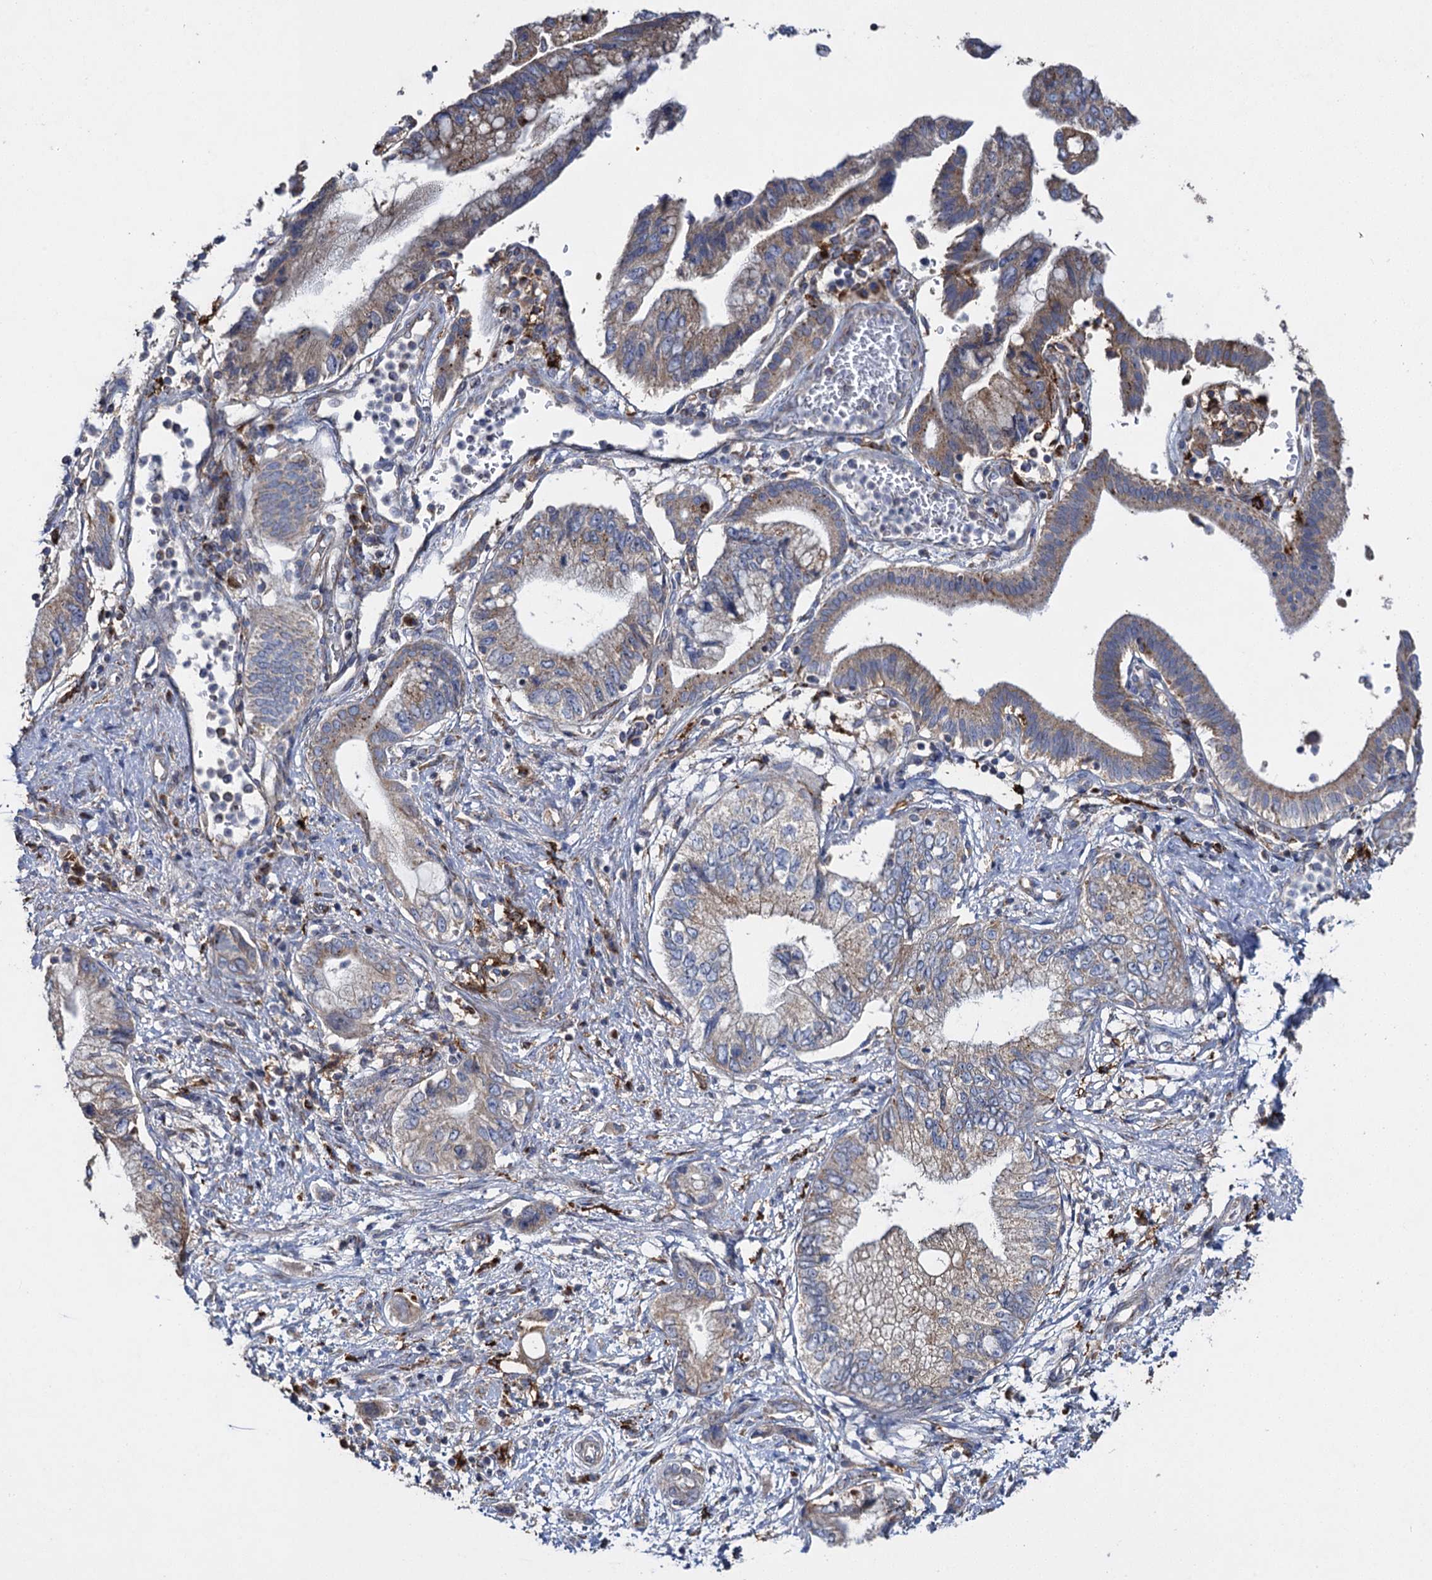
{"staining": {"intensity": "weak", "quantity": "25%-75%", "location": "cytoplasmic/membranous"}, "tissue": "pancreatic cancer", "cell_type": "Tumor cells", "image_type": "cancer", "snomed": [{"axis": "morphology", "description": "Adenocarcinoma, NOS"}, {"axis": "topography", "description": "Pancreas"}], "caption": "This micrograph shows adenocarcinoma (pancreatic) stained with IHC to label a protein in brown. The cytoplasmic/membranous of tumor cells show weak positivity for the protein. Nuclei are counter-stained blue.", "gene": "TXNDC11", "patient": {"sex": "female", "age": 73}}